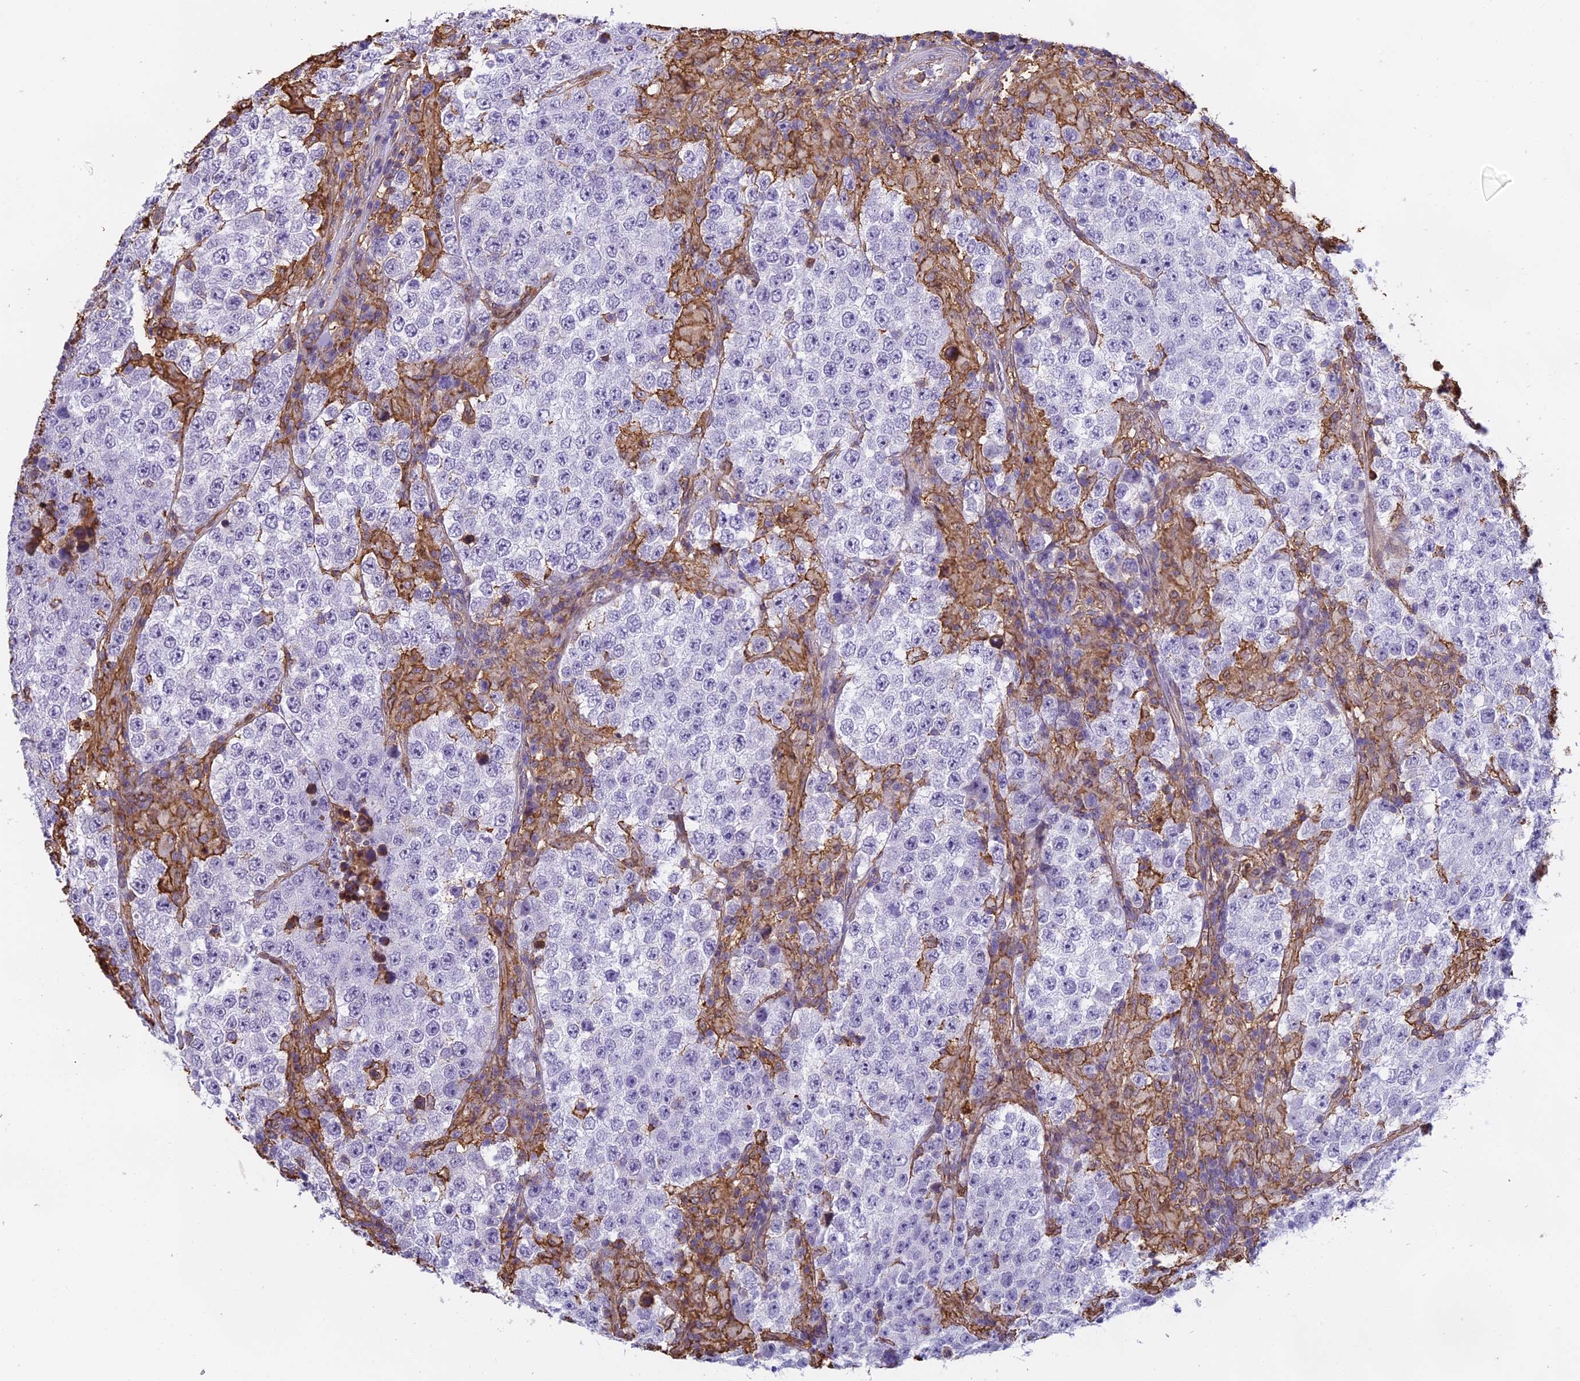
{"staining": {"intensity": "negative", "quantity": "none", "location": "none"}, "tissue": "testis cancer", "cell_type": "Tumor cells", "image_type": "cancer", "snomed": [{"axis": "morphology", "description": "Normal tissue, NOS"}, {"axis": "morphology", "description": "Urothelial carcinoma, High grade"}, {"axis": "morphology", "description": "Seminoma, NOS"}, {"axis": "morphology", "description": "Carcinoma, Embryonal, NOS"}, {"axis": "topography", "description": "Urinary bladder"}, {"axis": "topography", "description": "Testis"}], "caption": "The micrograph exhibits no significant staining in tumor cells of testis seminoma.", "gene": "TMEM255B", "patient": {"sex": "male", "age": 41}}